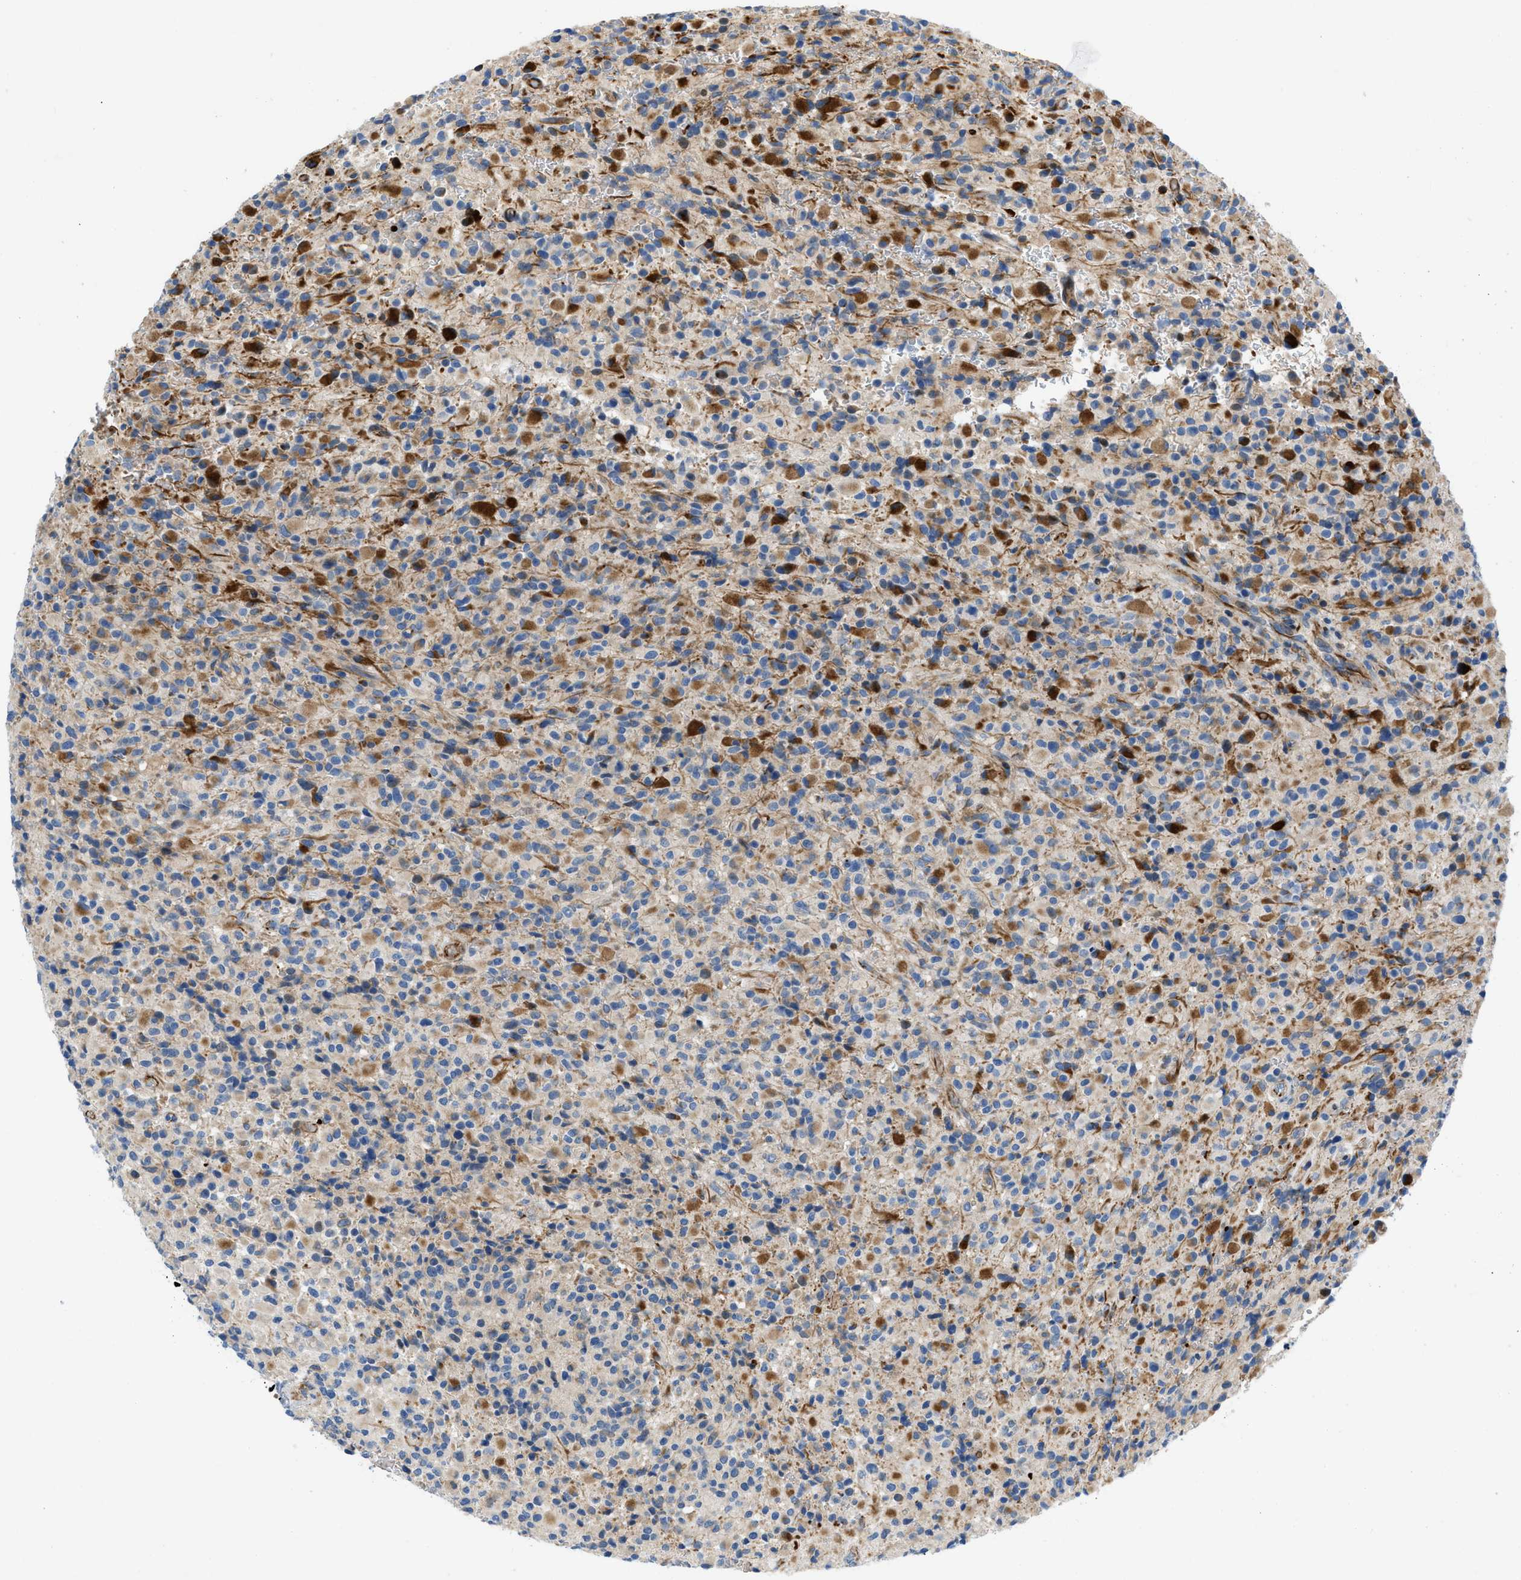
{"staining": {"intensity": "moderate", "quantity": "25%-75%", "location": "cytoplasmic/membranous"}, "tissue": "glioma", "cell_type": "Tumor cells", "image_type": "cancer", "snomed": [{"axis": "morphology", "description": "Glioma, malignant, High grade"}, {"axis": "topography", "description": "Brain"}], "caption": "IHC (DAB (3,3'-diaminobenzidine)) staining of human glioma shows moderate cytoplasmic/membranous protein staining in approximately 25%-75% of tumor cells.", "gene": "ZNF831", "patient": {"sex": "male", "age": 71}}